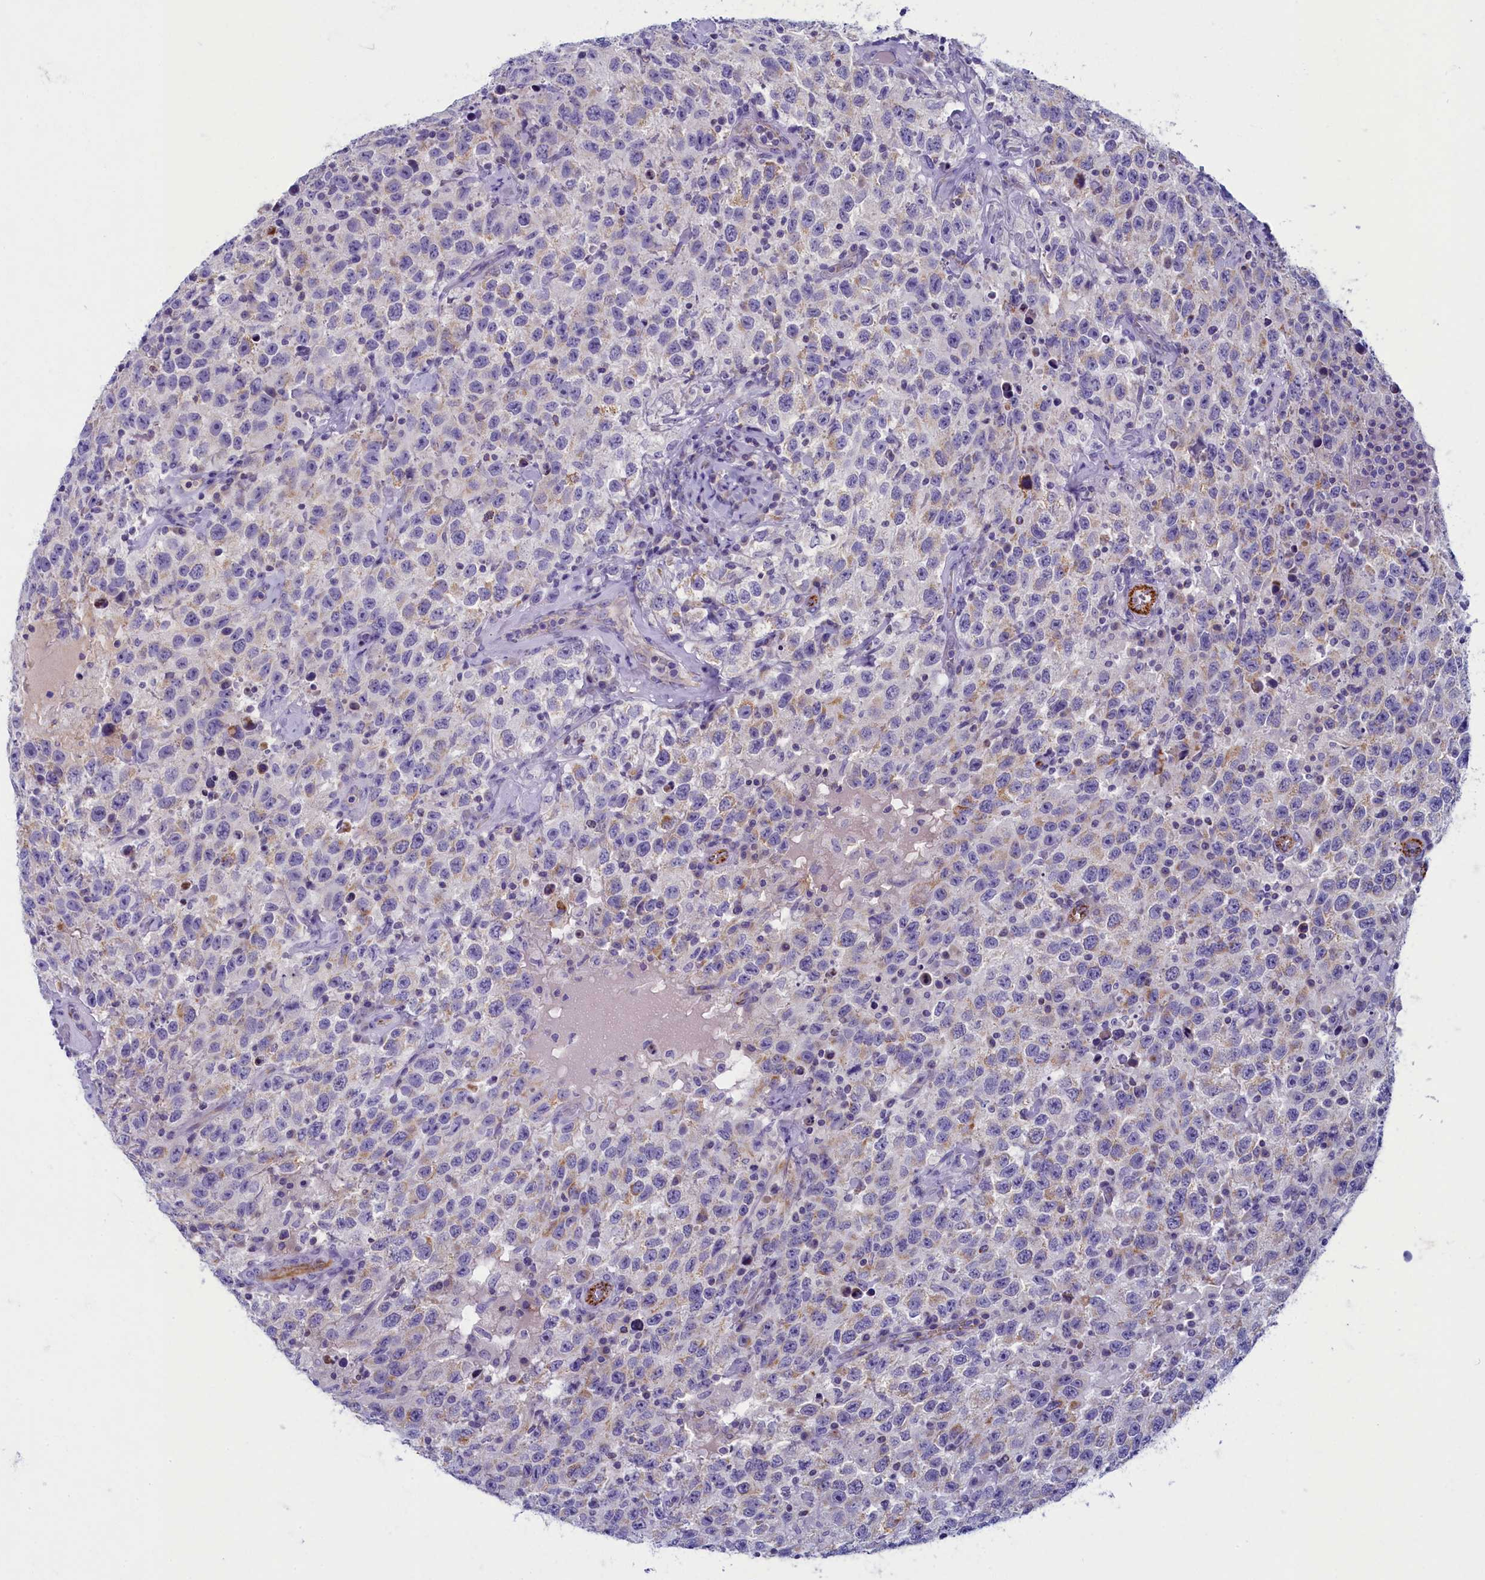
{"staining": {"intensity": "weak", "quantity": "25%-75%", "location": "cytoplasmic/membranous"}, "tissue": "testis cancer", "cell_type": "Tumor cells", "image_type": "cancer", "snomed": [{"axis": "morphology", "description": "Seminoma, NOS"}, {"axis": "topography", "description": "Testis"}], "caption": "Tumor cells exhibit weak cytoplasmic/membranous expression in approximately 25%-75% of cells in testis cancer.", "gene": "OCIAD2", "patient": {"sex": "male", "age": 41}}